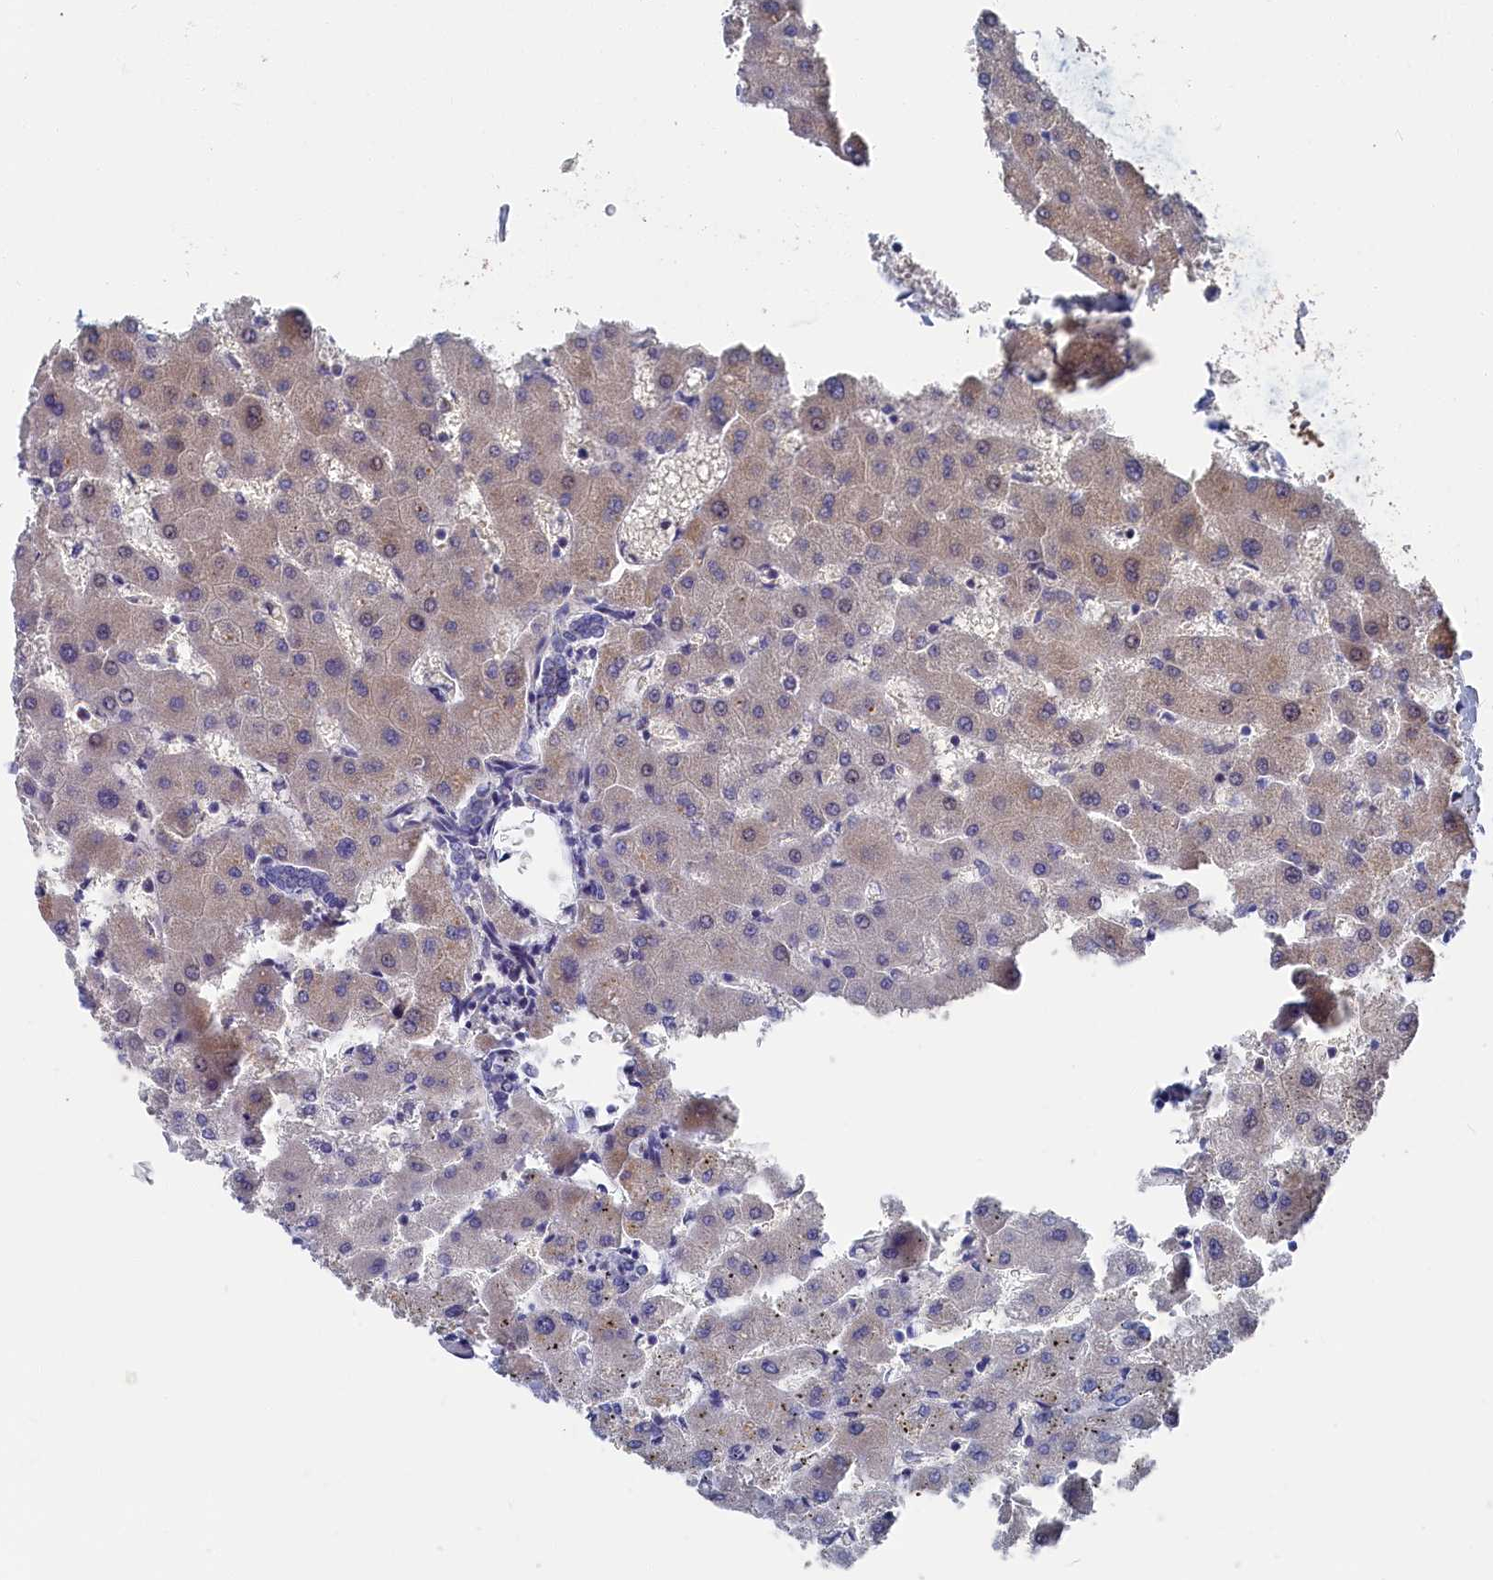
{"staining": {"intensity": "weak", "quantity": "<25%", "location": "cytoplasmic/membranous"}, "tissue": "liver", "cell_type": "Cholangiocytes", "image_type": "normal", "snomed": [{"axis": "morphology", "description": "Normal tissue, NOS"}, {"axis": "topography", "description": "Liver"}], "caption": "This is a photomicrograph of IHC staining of normal liver, which shows no positivity in cholangiocytes.", "gene": "RMI2", "patient": {"sex": "female", "age": 63}}